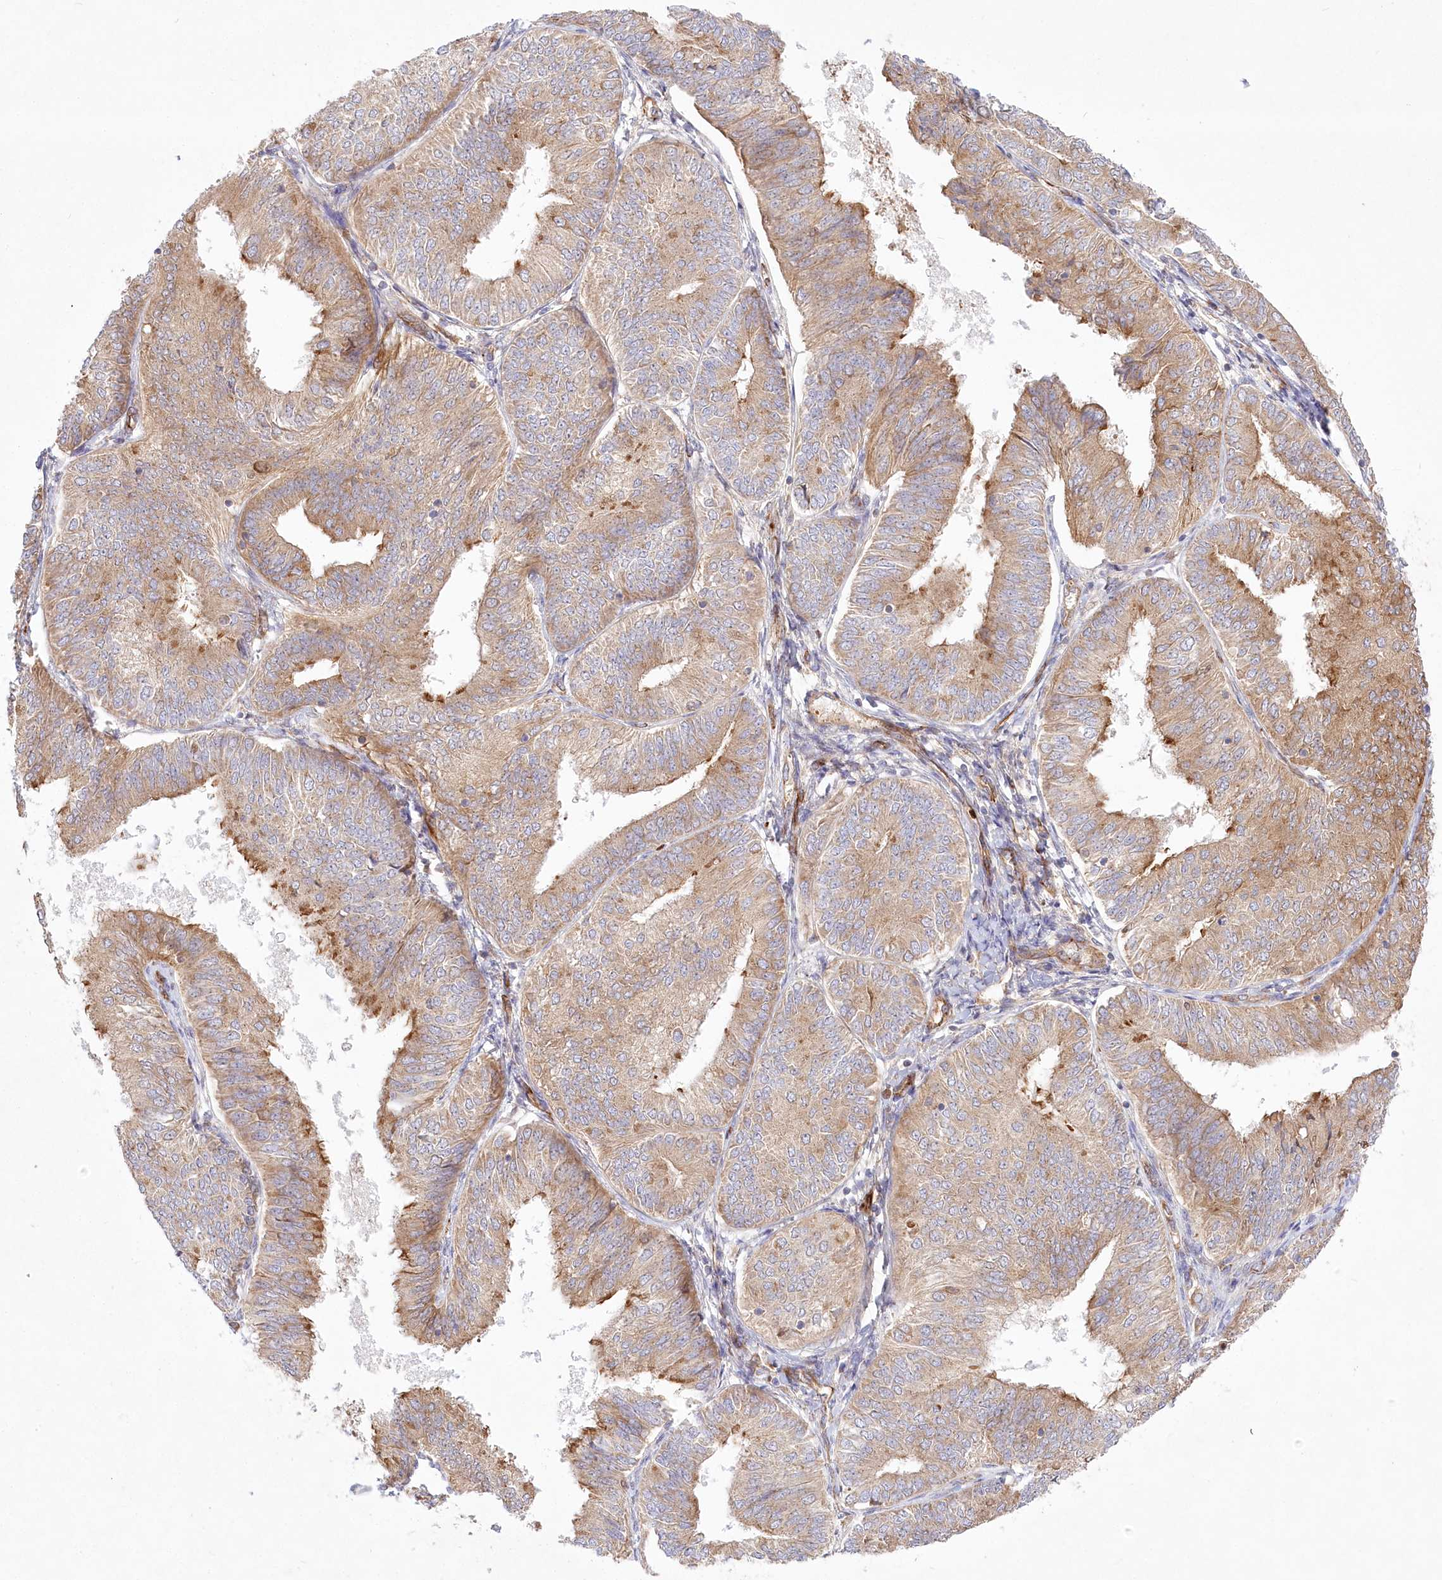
{"staining": {"intensity": "moderate", "quantity": "25%-75%", "location": "cytoplasmic/membranous"}, "tissue": "endometrial cancer", "cell_type": "Tumor cells", "image_type": "cancer", "snomed": [{"axis": "morphology", "description": "Adenocarcinoma, NOS"}, {"axis": "topography", "description": "Endometrium"}], "caption": "IHC micrograph of neoplastic tissue: human endometrial cancer (adenocarcinoma) stained using immunohistochemistry (IHC) displays medium levels of moderate protein expression localized specifically in the cytoplasmic/membranous of tumor cells, appearing as a cytoplasmic/membranous brown color.", "gene": "COMMD3", "patient": {"sex": "female", "age": 58}}